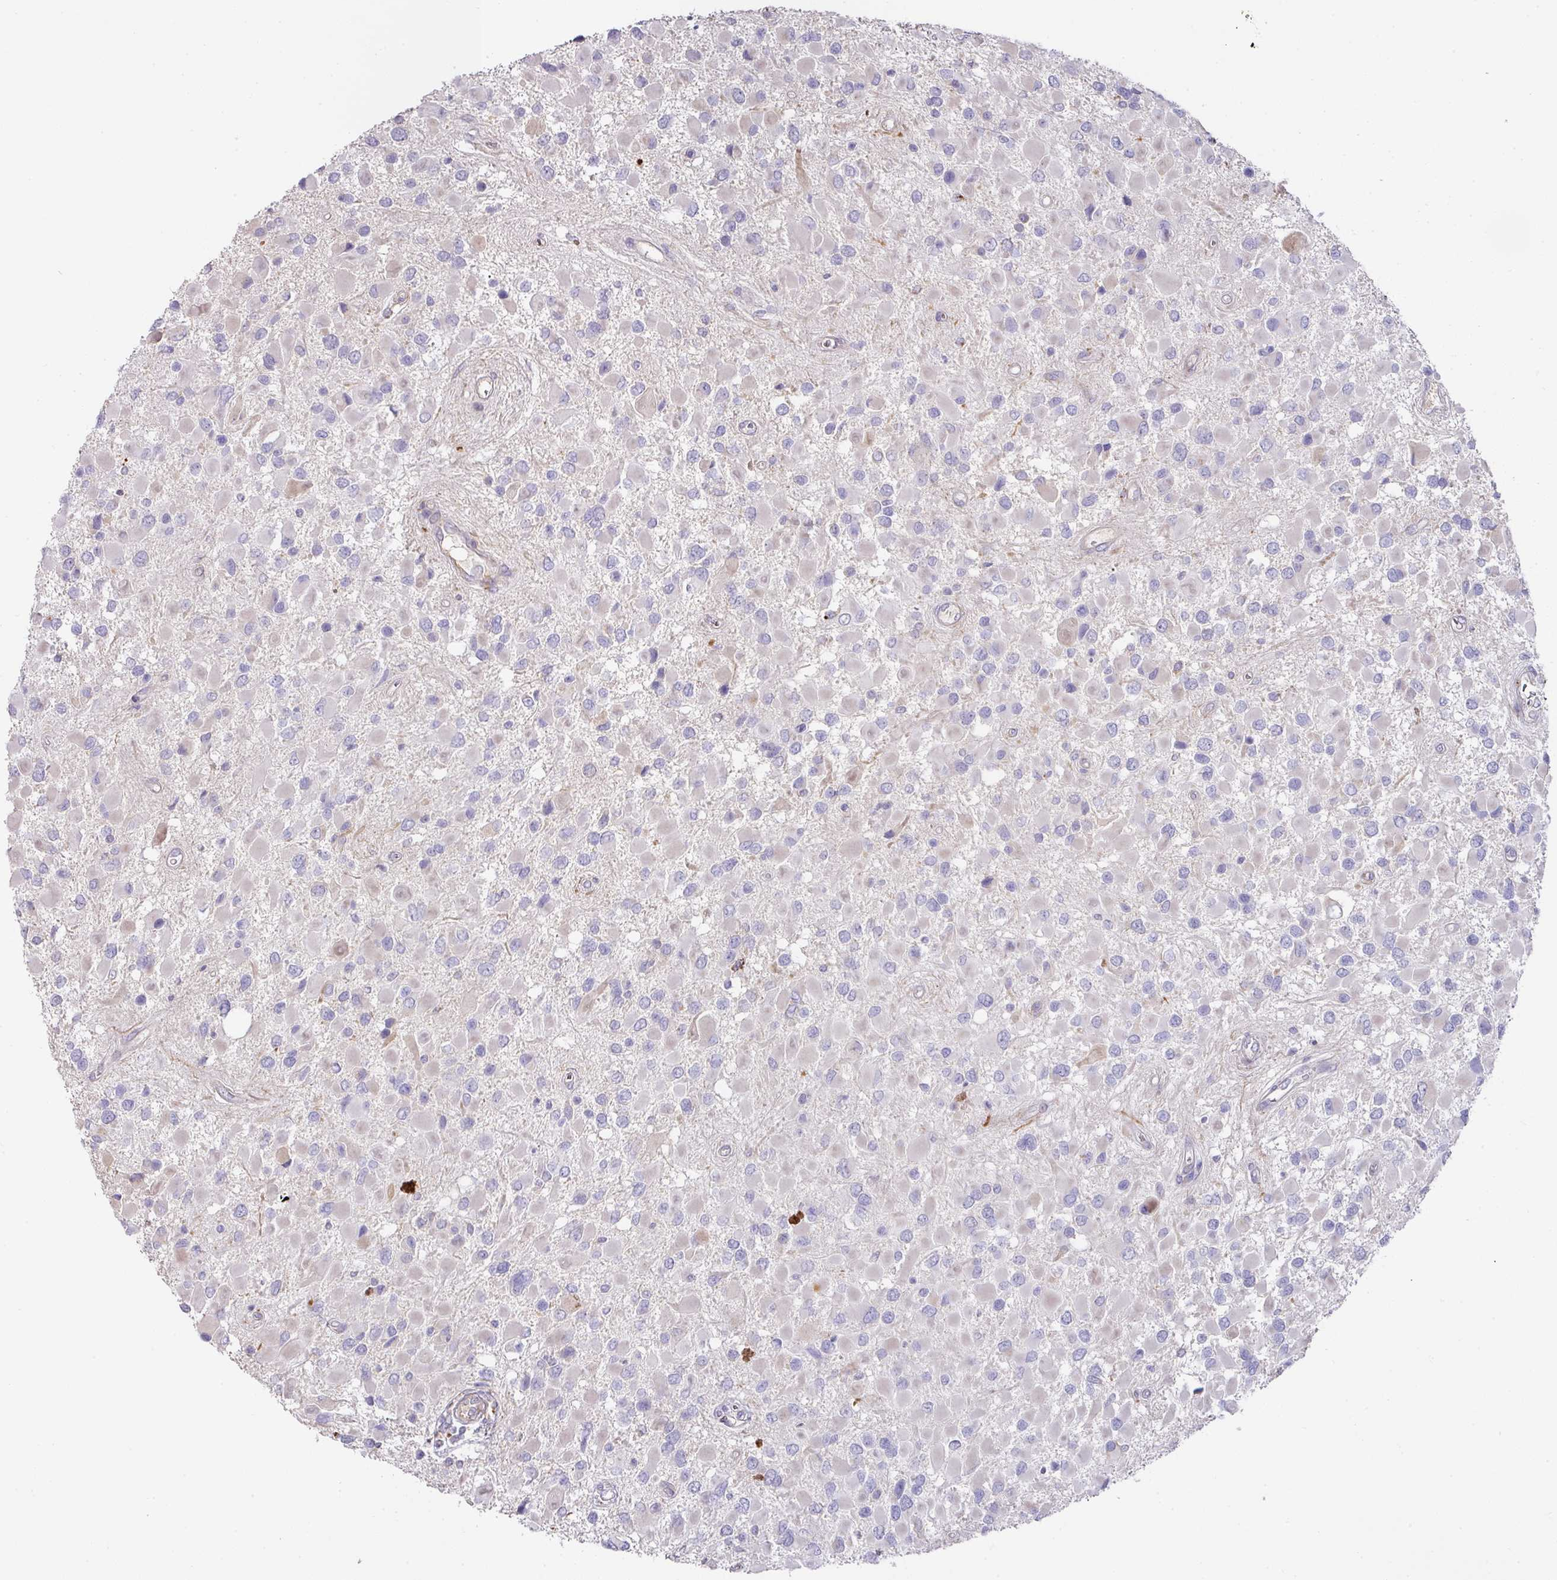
{"staining": {"intensity": "negative", "quantity": "none", "location": "none"}, "tissue": "glioma", "cell_type": "Tumor cells", "image_type": "cancer", "snomed": [{"axis": "morphology", "description": "Glioma, malignant, High grade"}, {"axis": "topography", "description": "Brain"}], "caption": "Protein analysis of malignant high-grade glioma demonstrates no significant expression in tumor cells.", "gene": "TARM1", "patient": {"sex": "male", "age": 53}}